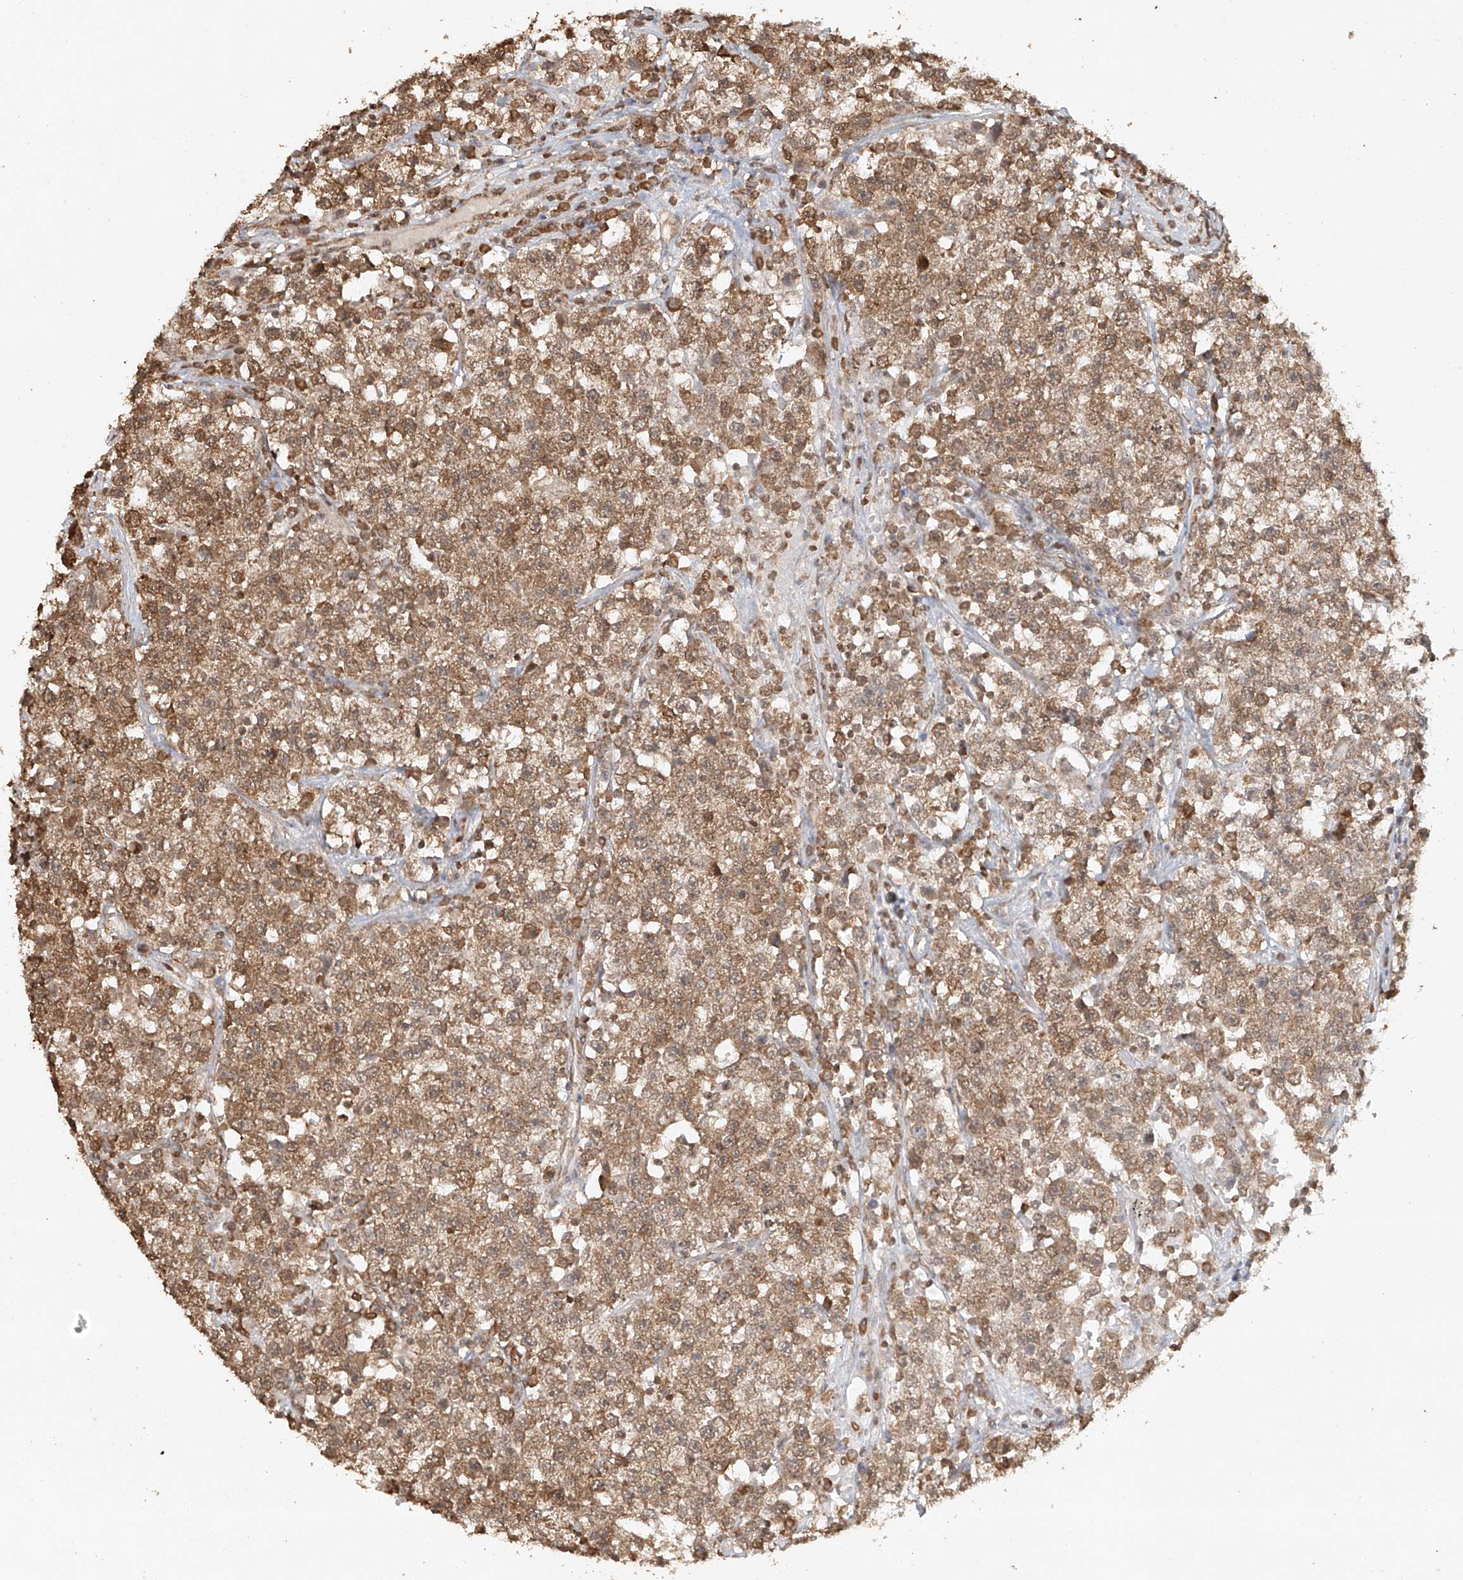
{"staining": {"intensity": "moderate", "quantity": ">75%", "location": "cytoplasmic/membranous"}, "tissue": "testis cancer", "cell_type": "Tumor cells", "image_type": "cancer", "snomed": [{"axis": "morphology", "description": "Seminoma, NOS"}, {"axis": "topography", "description": "Testis"}], "caption": "A histopathology image showing moderate cytoplasmic/membranous expression in about >75% of tumor cells in testis seminoma, as visualized by brown immunohistochemical staining.", "gene": "TIGAR", "patient": {"sex": "male", "age": 22}}